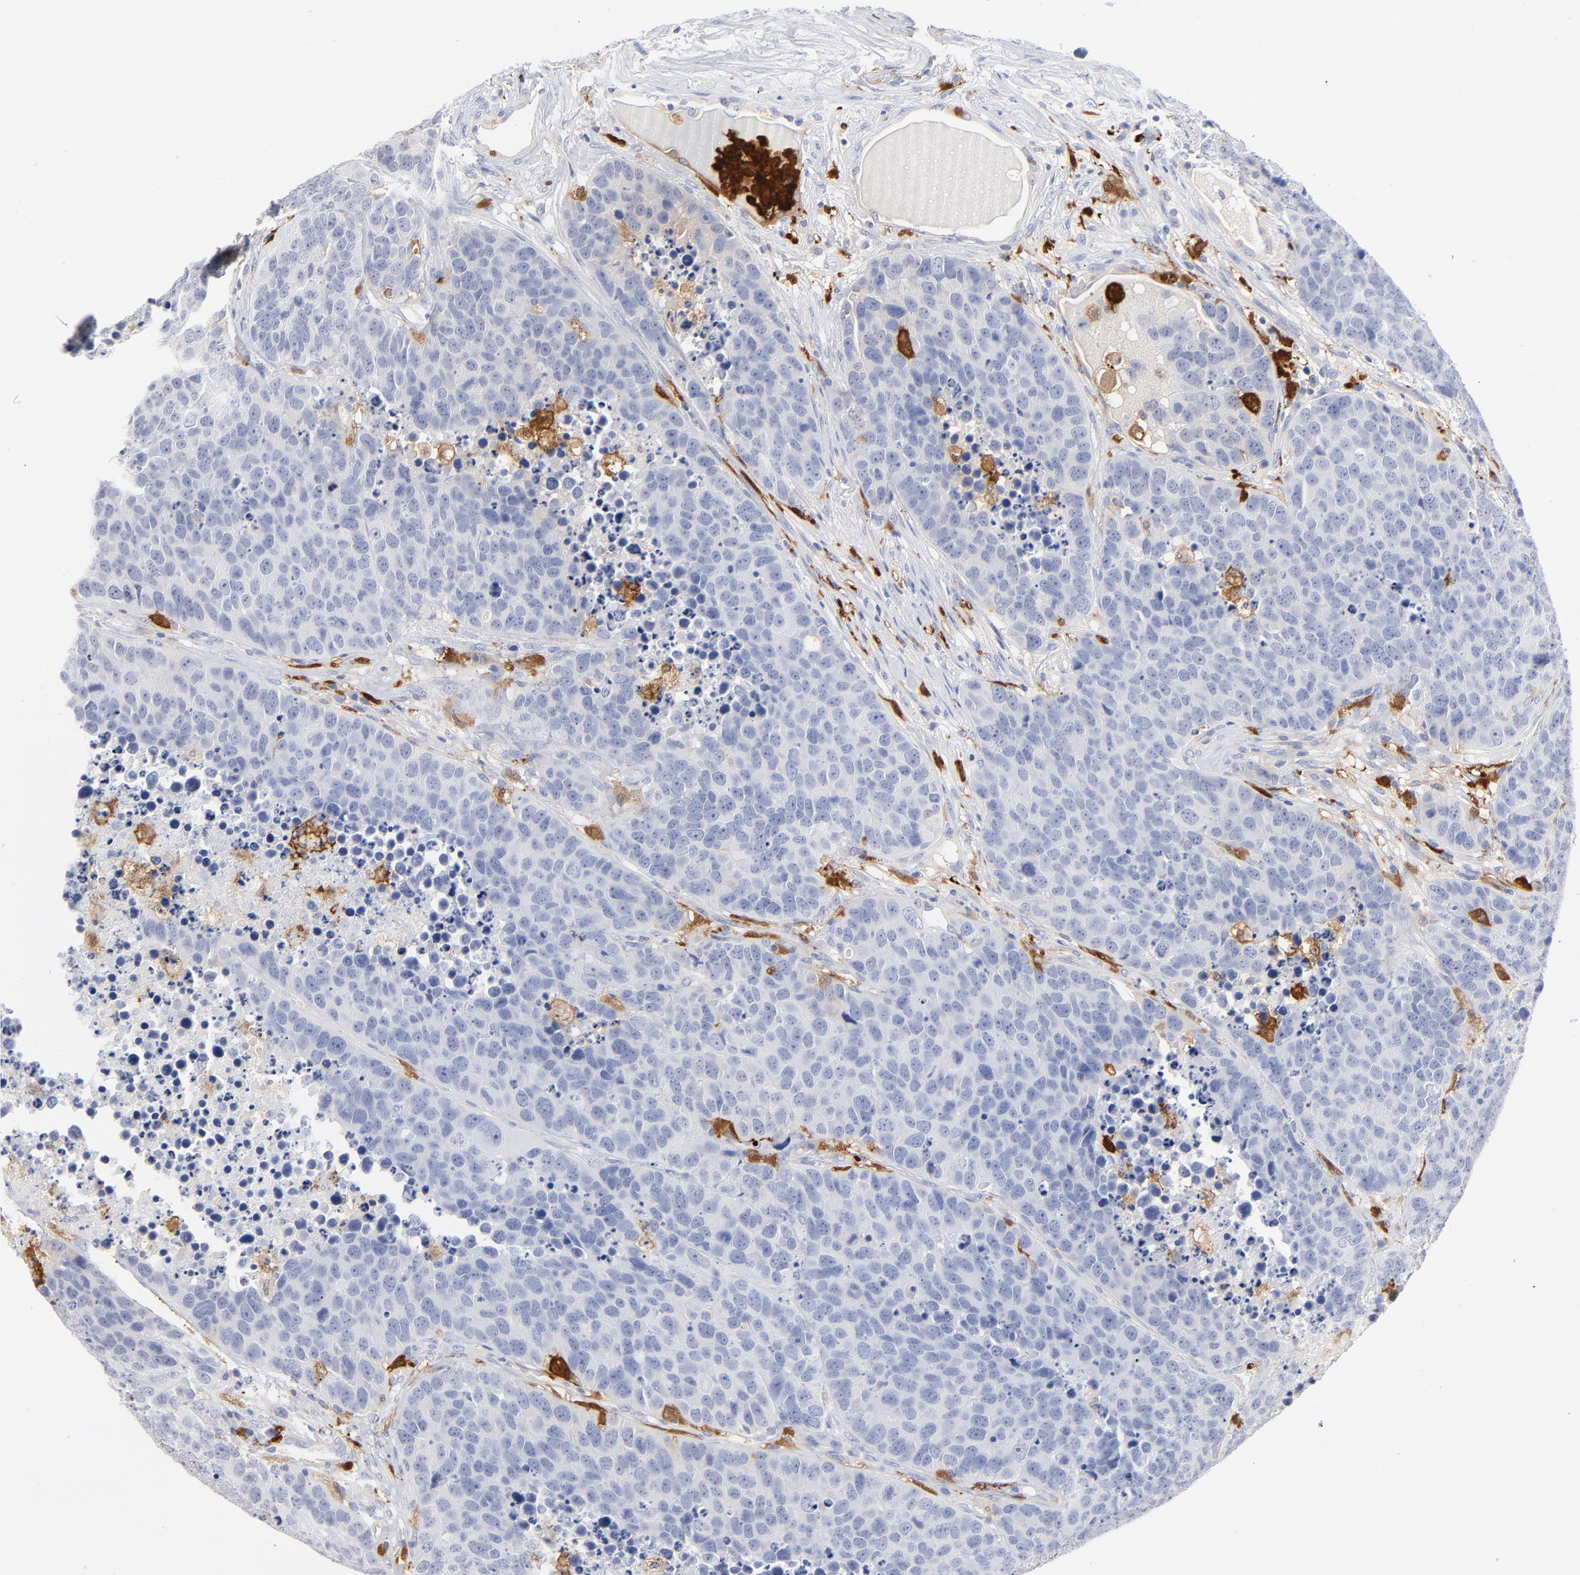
{"staining": {"intensity": "negative", "quantity": "none", "location": "none"}, "tissue": "carcinoid", "cell_type": "Tumor cells", "image_type": "cancer", "snomed": [{"axis": "morphology", "description": "Carcinoid, malignant, NOS"}, {"axis": "topography", "description": "Lung"}], "caption": "This is a micrograph of IHC staining of carcinoid (malignant), which shows no staining in tumor cells. (Brightfield microscopy of DAB immunohistochemistry at high magnification).", "gene": "IFIT2", "patient": {"sex": "male", "age": 60}}